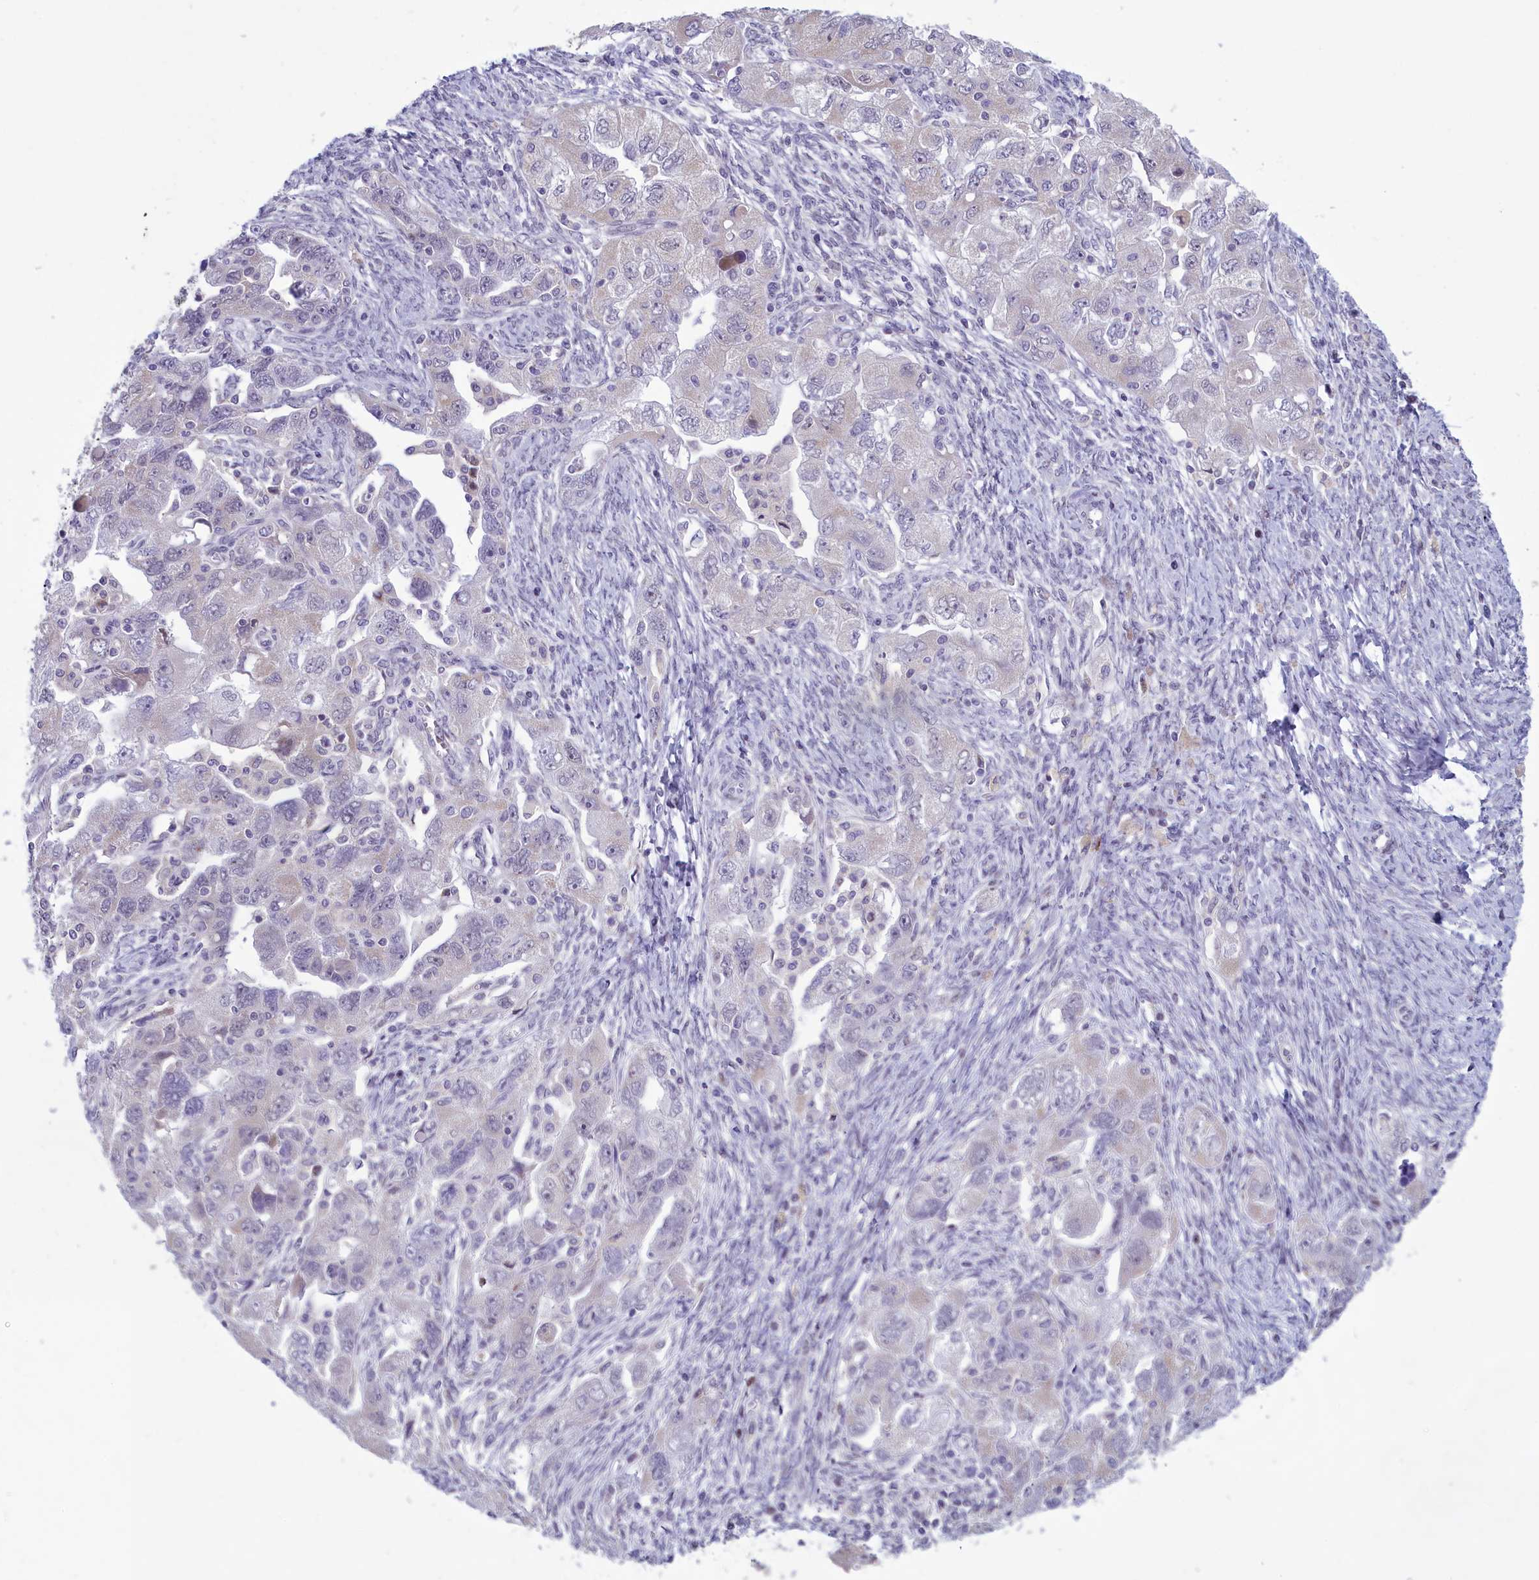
{"staining": {"intensity": "negative", "quantity": "none", "location": "none"}, "tissue": "ovarian cancer", "cell_type": "Tumor cells", "image_type": "cancer", "snomed": [{"axis": "morphology", "description": "Carcinoma, NOS"}, {"axis": "morphology", "description": "Cystadenocarcinoma, serous, NOS"}, {"axis": "topography", "description": "Ovary"}], "caption": "IHC of human ovarian cancer (carcinoma) displays no staining in tumor cells.", "gene": "CORO2A", "patient": {"sex": "female", "age": 69}}